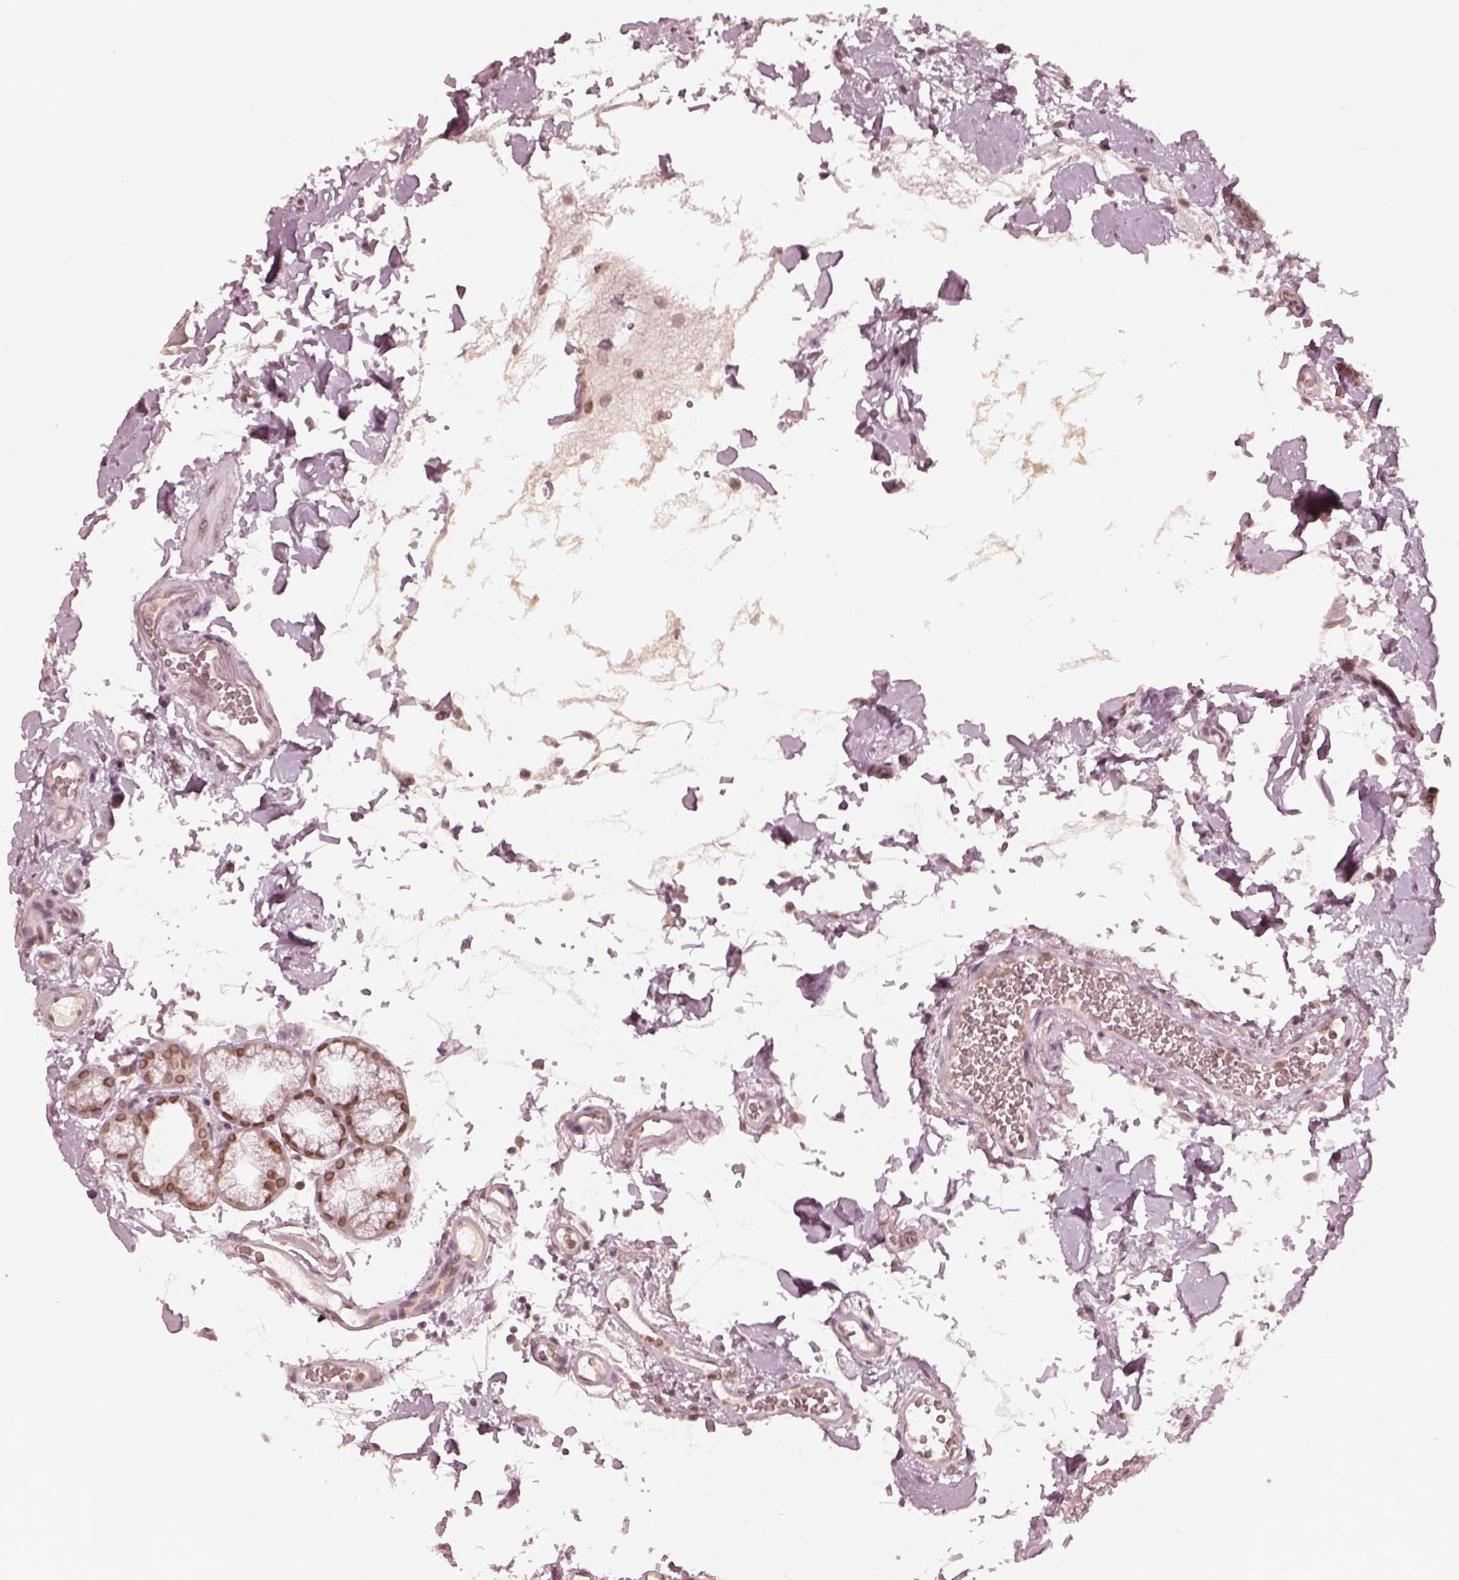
{"staining": {"intensity": "moderate", "quantity": ">75%", "location": "cytoplasmic/membranous,nuclear"}, "tissue": "duodenum", "cell_type": "Glandular cells", "image_type": "normal", "snomed": [{"axis": "morphology", "description": "Normal tissue, NOS"}, {"axis": "topography", "description": "Duodenum"}], "caption": "Human duodenum stained with a brown dye displays moderate cytoplasmic/membranous,nuclear positive expression in approximately >75% of glandular cells.", "gene": "DCAF12", "patient": {"sex": "male", "age": 59}}